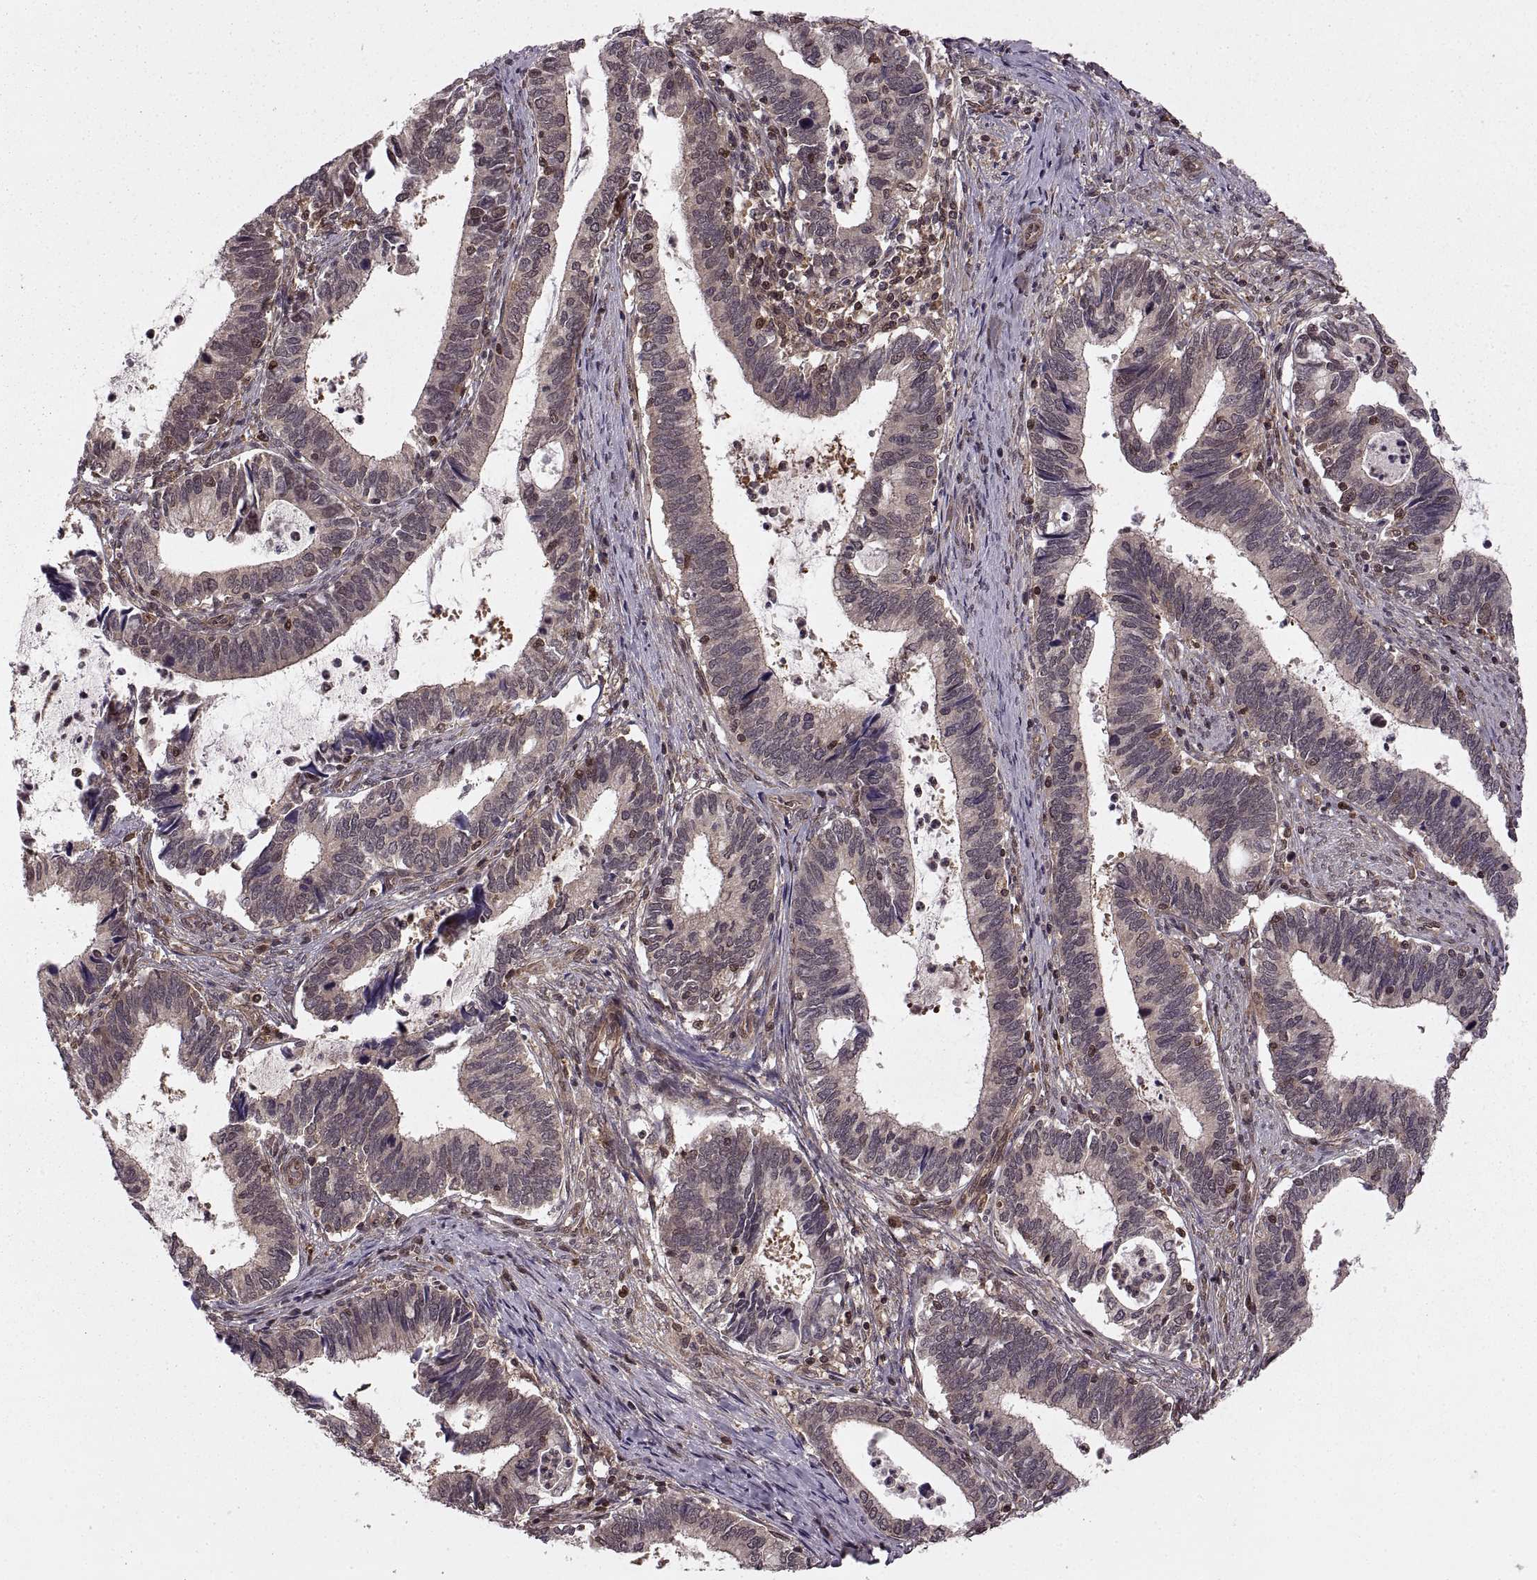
{"staining": {"intensity": "weak", "quantity": "<25%", "location": "nuclear"}, "tissue": "cervical cancer", "cell_type": "Tumor cells", "image_type": "cancer", "snomed": [{"axis": "morphology", "description": "Adenocarcinoma, NOS"}, {"axis": "topography", "description": "Cervix"}], "caption": "This is an IHC image of human adenocarcinoma (cervical). There is no staining in tumor cells.", "gene": "DEDD", "patient": {"sex": "female", "age": 42}}